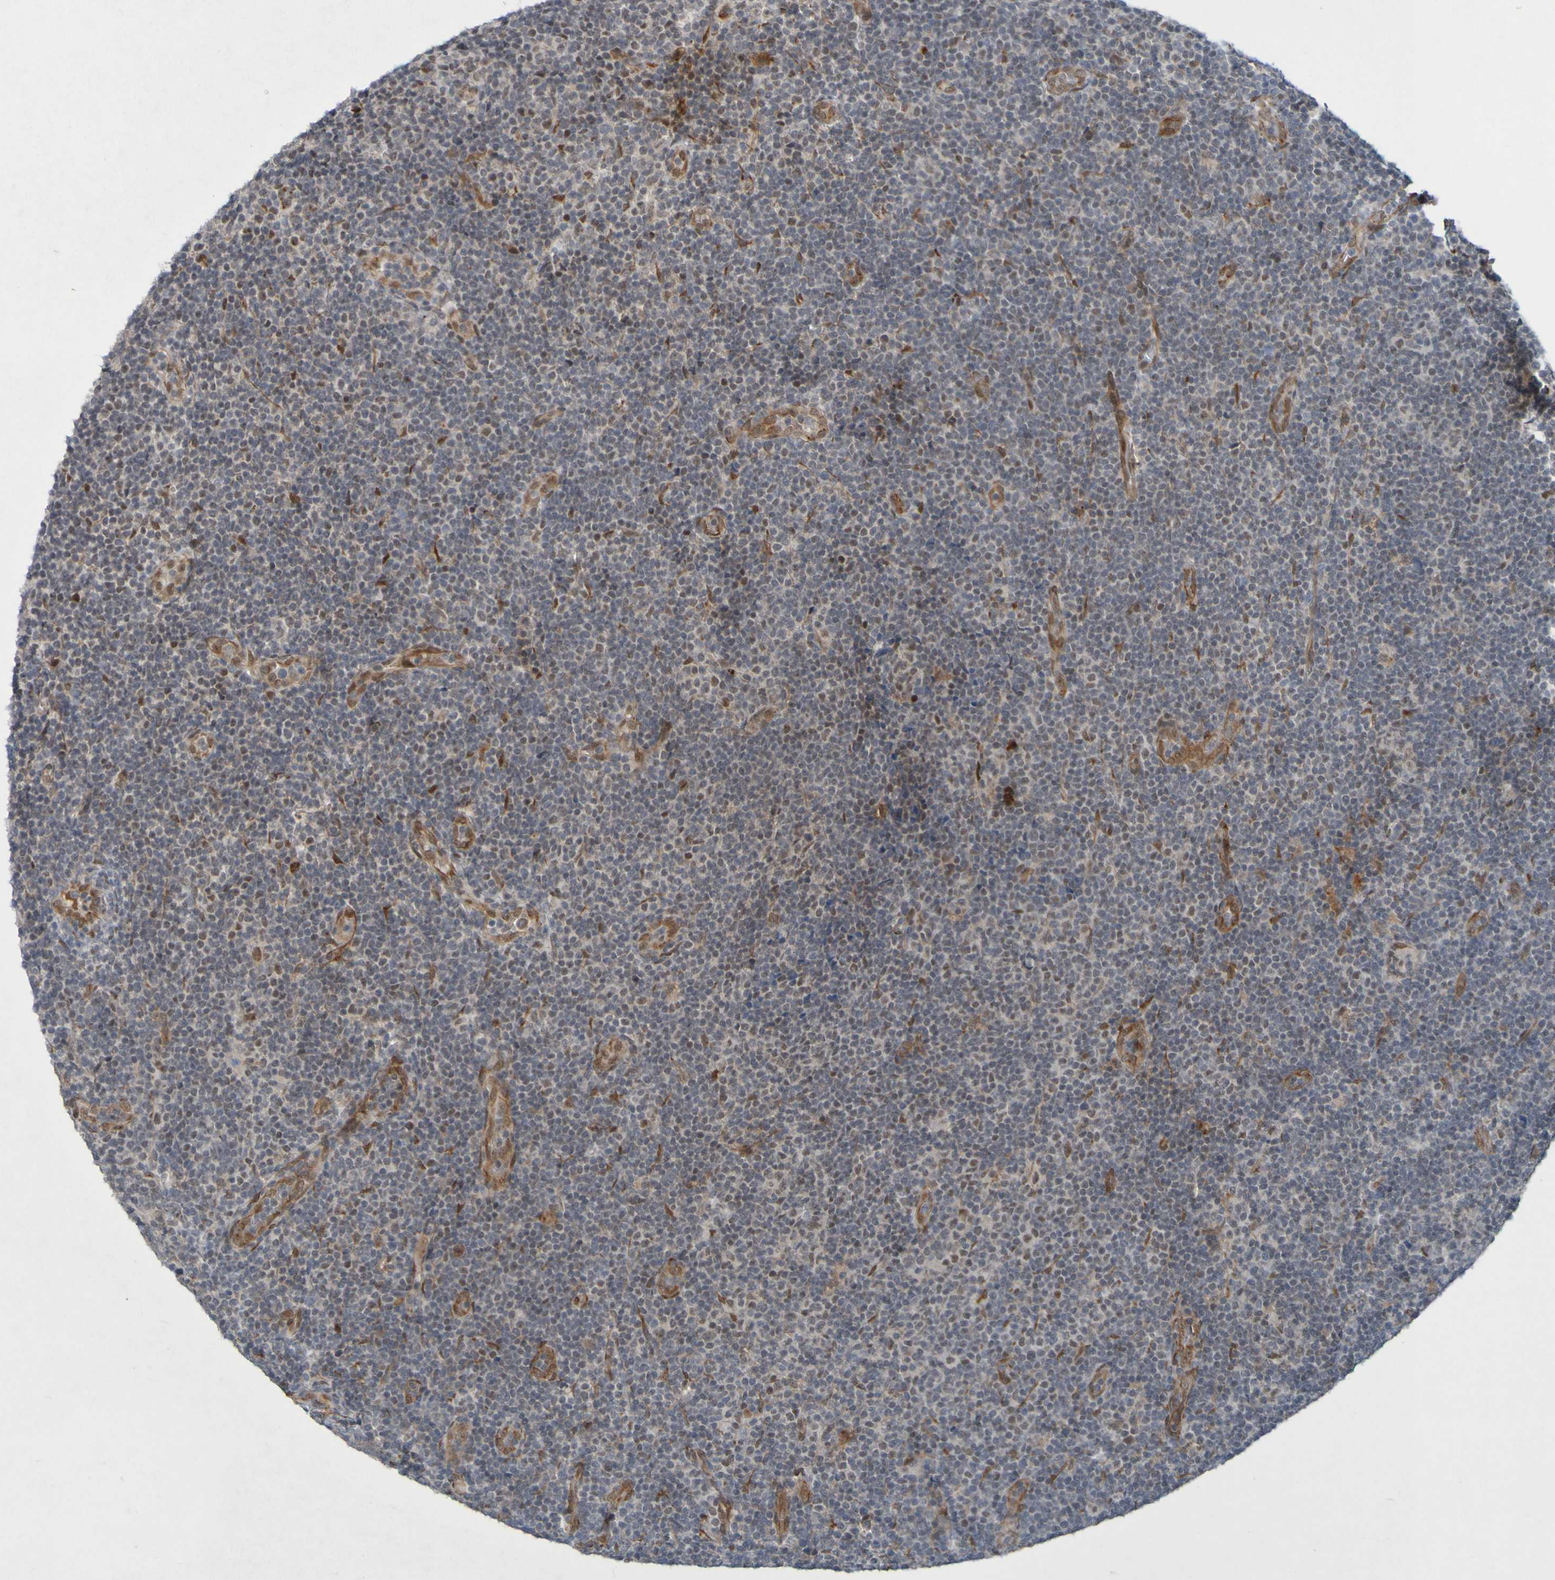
{"staining": {"intensity": "moderate", "quantity": "<25%", "location": "nuclear"}, "tissue": "lymphoma", "cell_type": "Tumor cells", "image_type": "cancer", "snomed": [{"axis": "morphology", "description": "Malignant lymphoma, non-Hodgkin's type, Low grade"}, {"axis": "topography", "description": "Lymph node"}], "caption": "Immunohistochemistry (IHC) (DAB) staining of human malignant lymphoma, non-Hodgkin's type (low-grade) exhibits moderate nuclear protein expression in about <25% of tumor cells.", "gene": "MCPH1", "patient": {"sex": "male", "age": 83}}